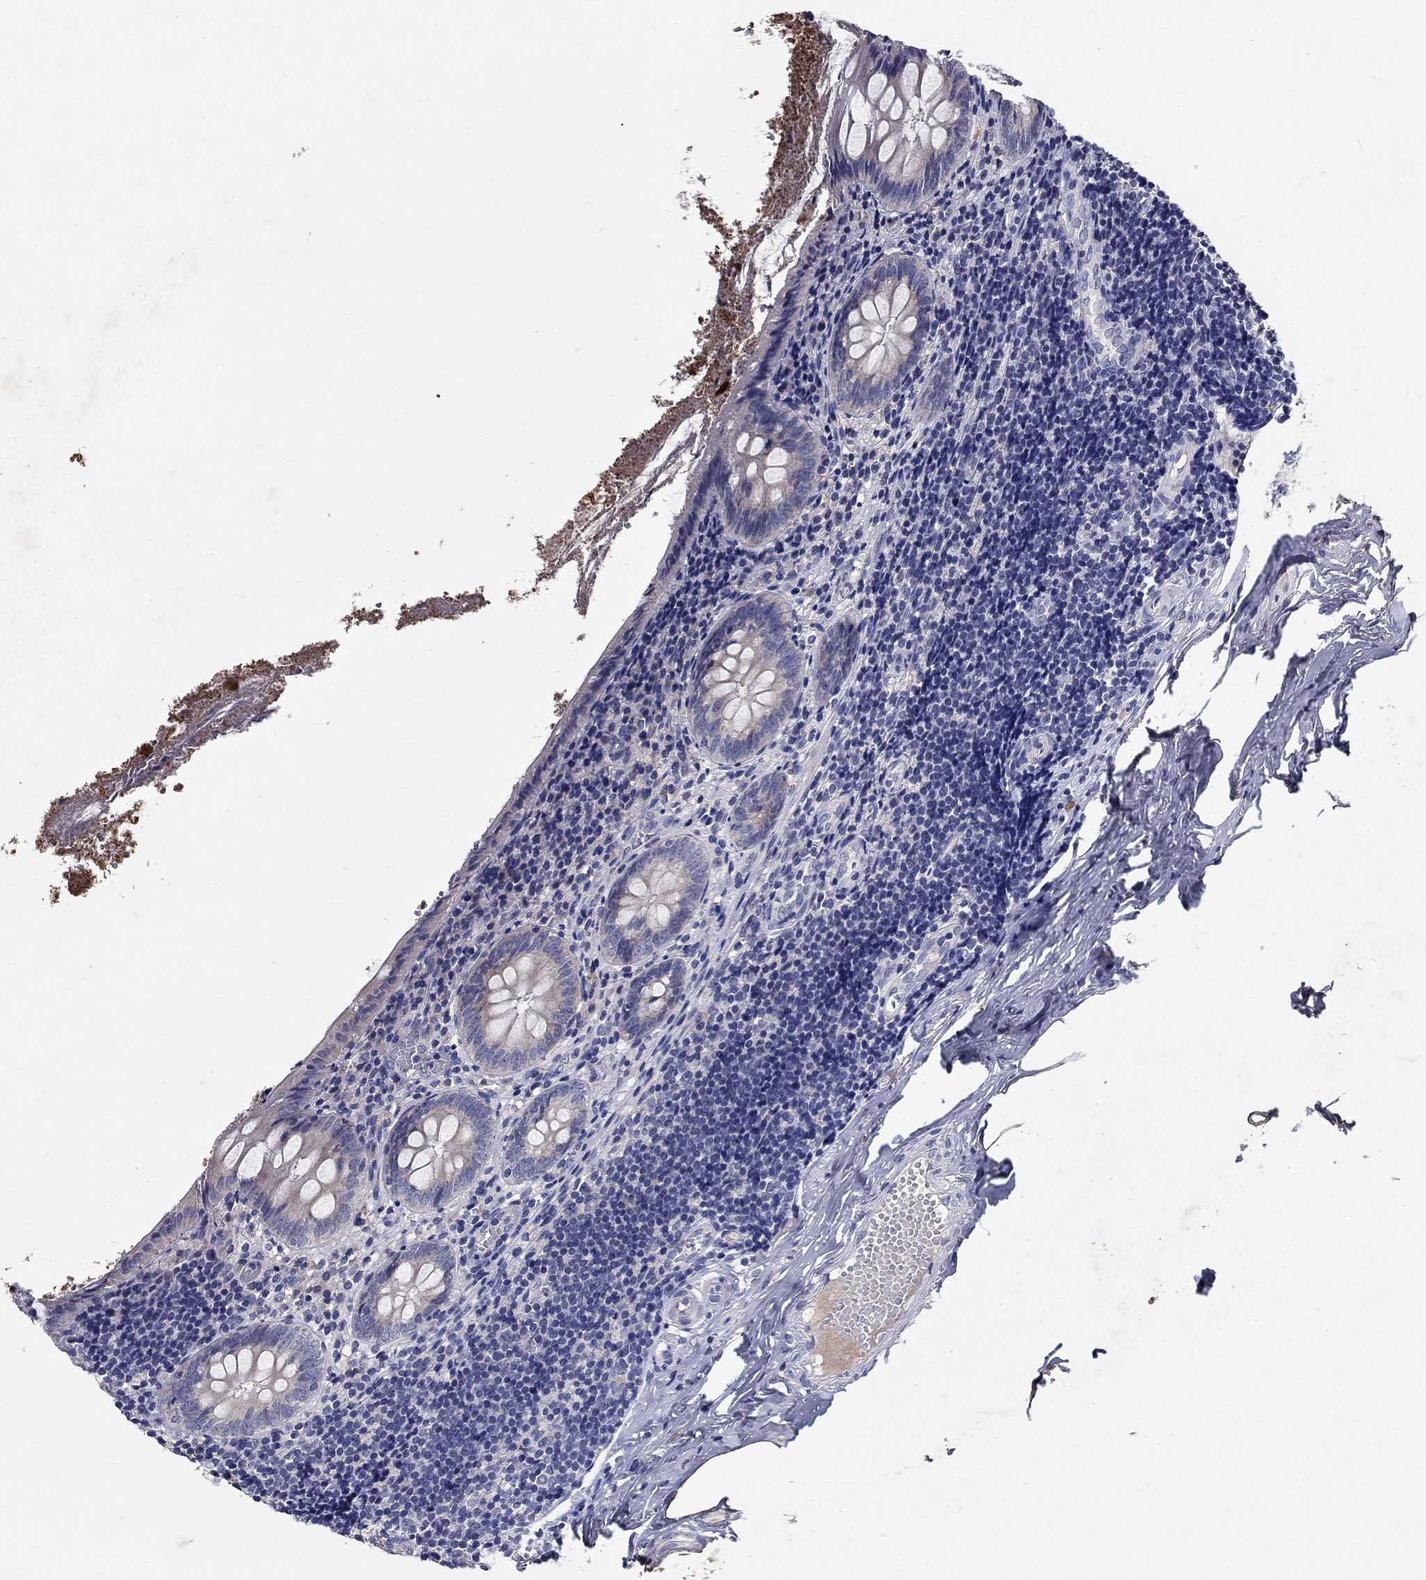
{"staining": {"intensity": "weak", "quantity": "<25%", "location": "cytoplasmic/membranous"}, "tissue": "appendix", "cell_type": "Glandular cells", "image_type": "normal", "snomed": [{"axis": "morphology", "description": "Normal tissue, NOS"}, {"axis": "topography", "description": "Appendix"}], "caption": "Glandular cells are negative for brown protein staining in unremarkable appendix.", "gene": "PROZ", "patient": {"sex": "female", "age": 23}}